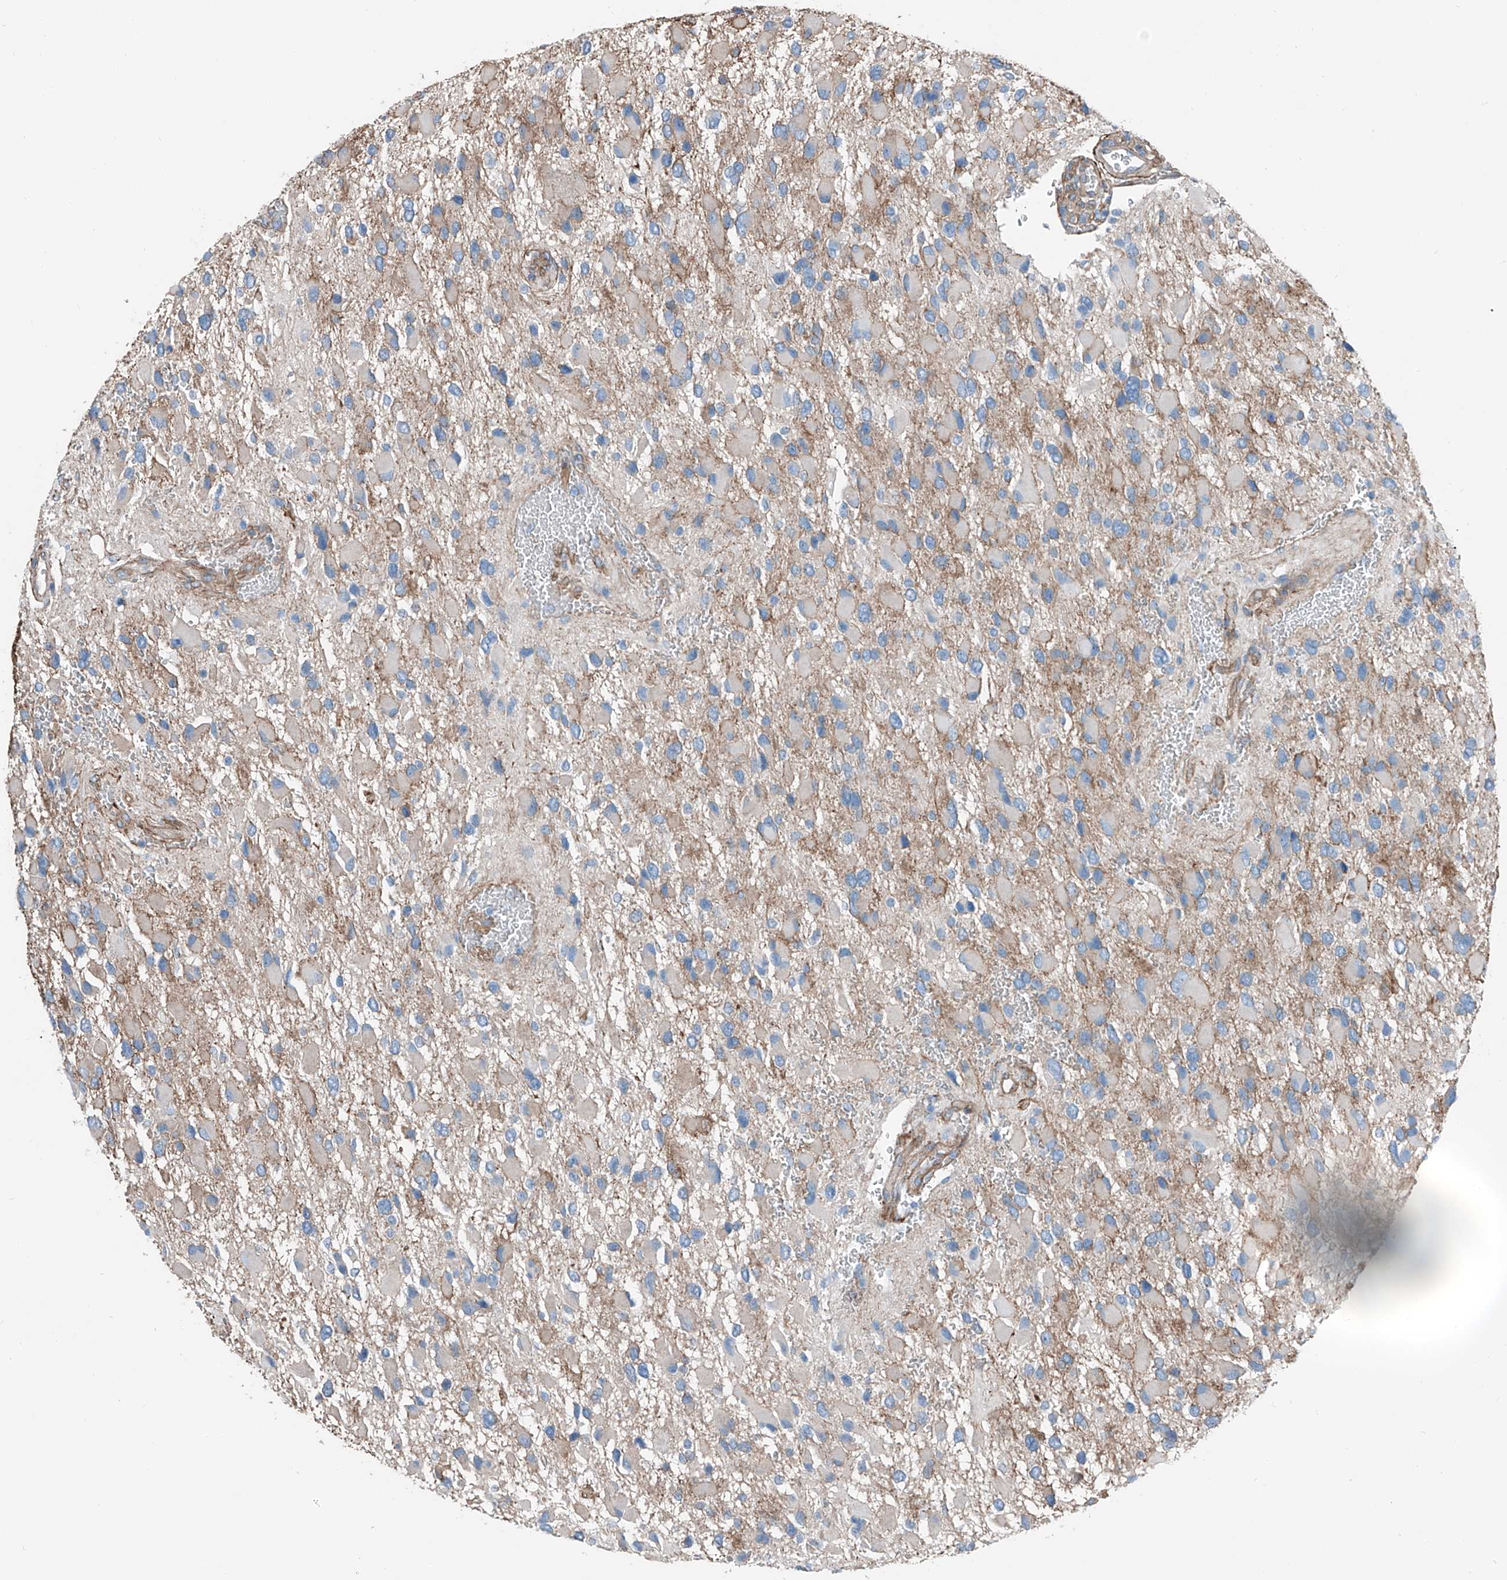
{"staining": {"intensity": "weak", "quantity": "<25%", "location": "cytoplasmic/membranous"}, "tissue": "glioma", "cell_type": "Tumor cells", "image_type": "cancer", "snomed": [{"axis": "morphology", "description": "Glioma, malignant, High grade"}, {"axis": "topography", "description": "Brain"}], "caption": "There is no significant staining in tumor cells of malignant glioma (high-grade).", "gene": "THEMIS2", "patient": {"sex": "male", "age": 53}}